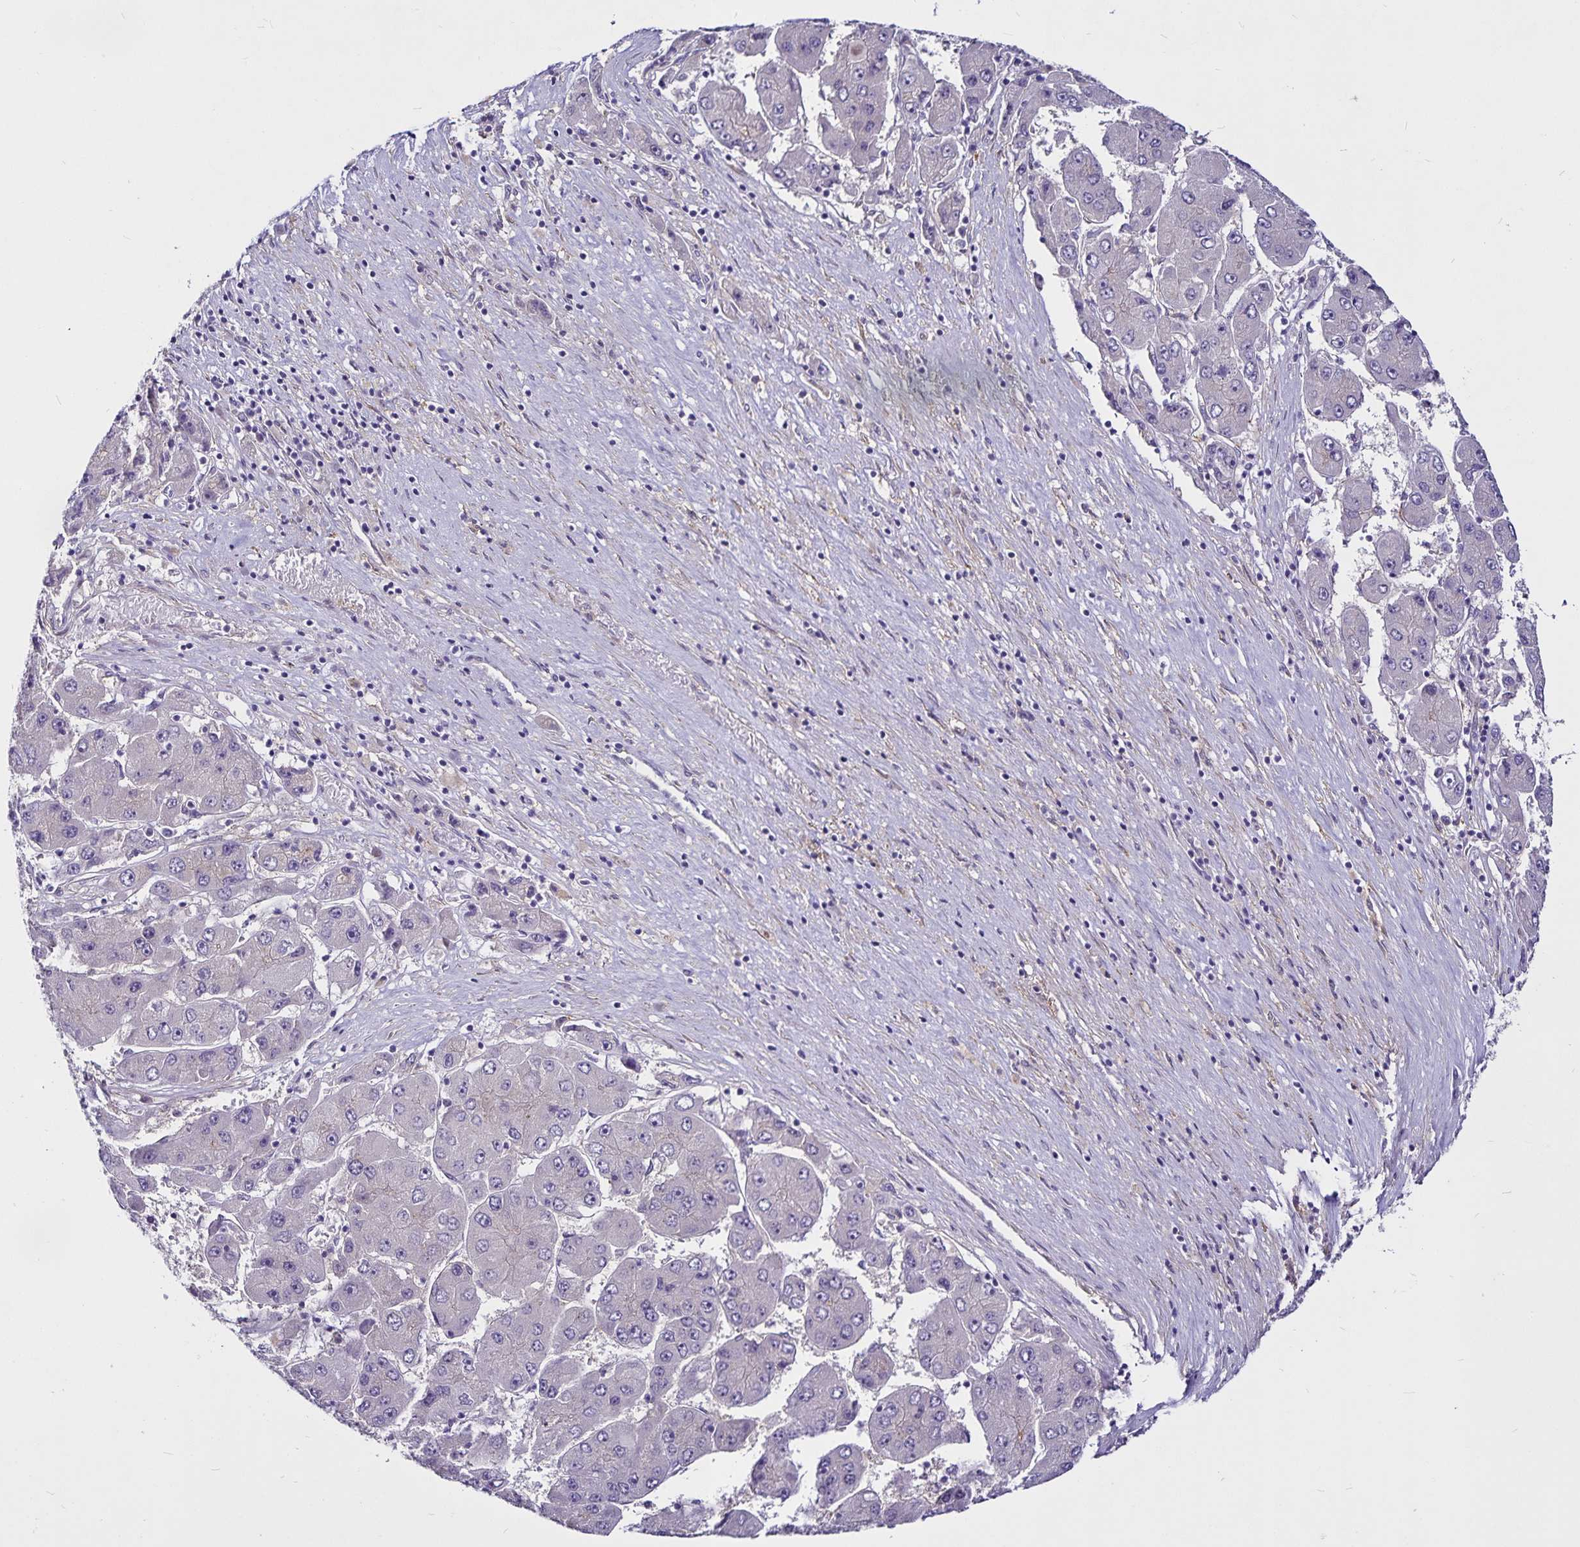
{"staining": {"intensity": "negative", "quantity": "none", "location": "none"}, "tissue": "liver cancer", "cell_type": "Tumor cells", "image_type": "cancer", "snomed": [{"axis": "morphology", "description": "Carcinoma, Hepatocellular, NOS"}, {"axis": "topography", "description": "Liver"}], "caption": "Immunohistochemistry (IHC) photomicrograph of neoplastic tissue: human liver hepatocellular carcinoma stained with DAB (3,3'-diaminobenzidine) reveals no significant protein staining in tumor cells.", "gene": "GNG12", "patient": {"sex": "female", "age": 61}}